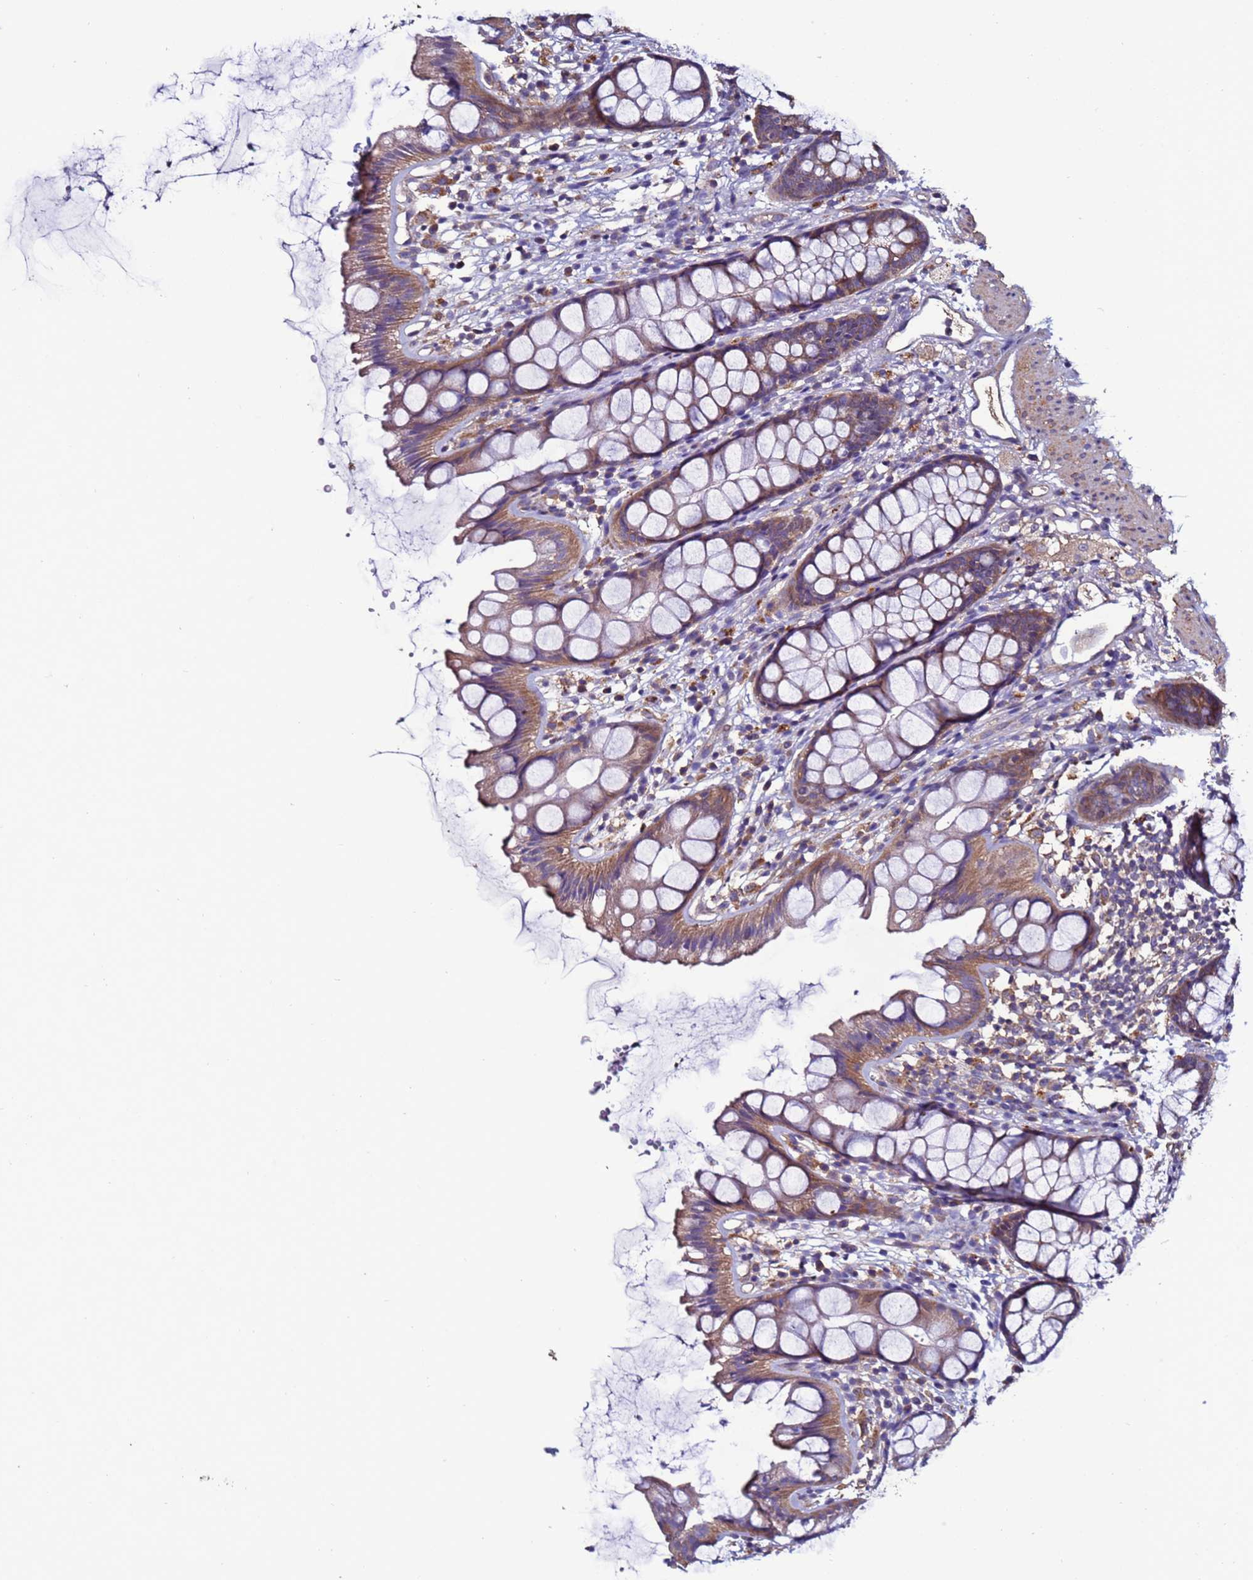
{"staining": {"intensity": "moderate", "quantity": ">75%", "location": "cytoplasmic/membranous"}, "tissue": "rectum", "cell_type": "Glandular cells", "image_type": "normal", "snomed": [{"axis": "morphology", "description": "Normal tissue, NOS"}, {"axis": "topography", "description": "Rectum"}], "caption": "Rectum stained with DAB immunohistochemistry displays medium levels of moderate cytoplasmic/membranous staining in about >75% of glandular cells. (IHC, brightfield microscopy, high magnification).", "gene": "CEP55", "patient": {"sex": "female", "age": 65}}